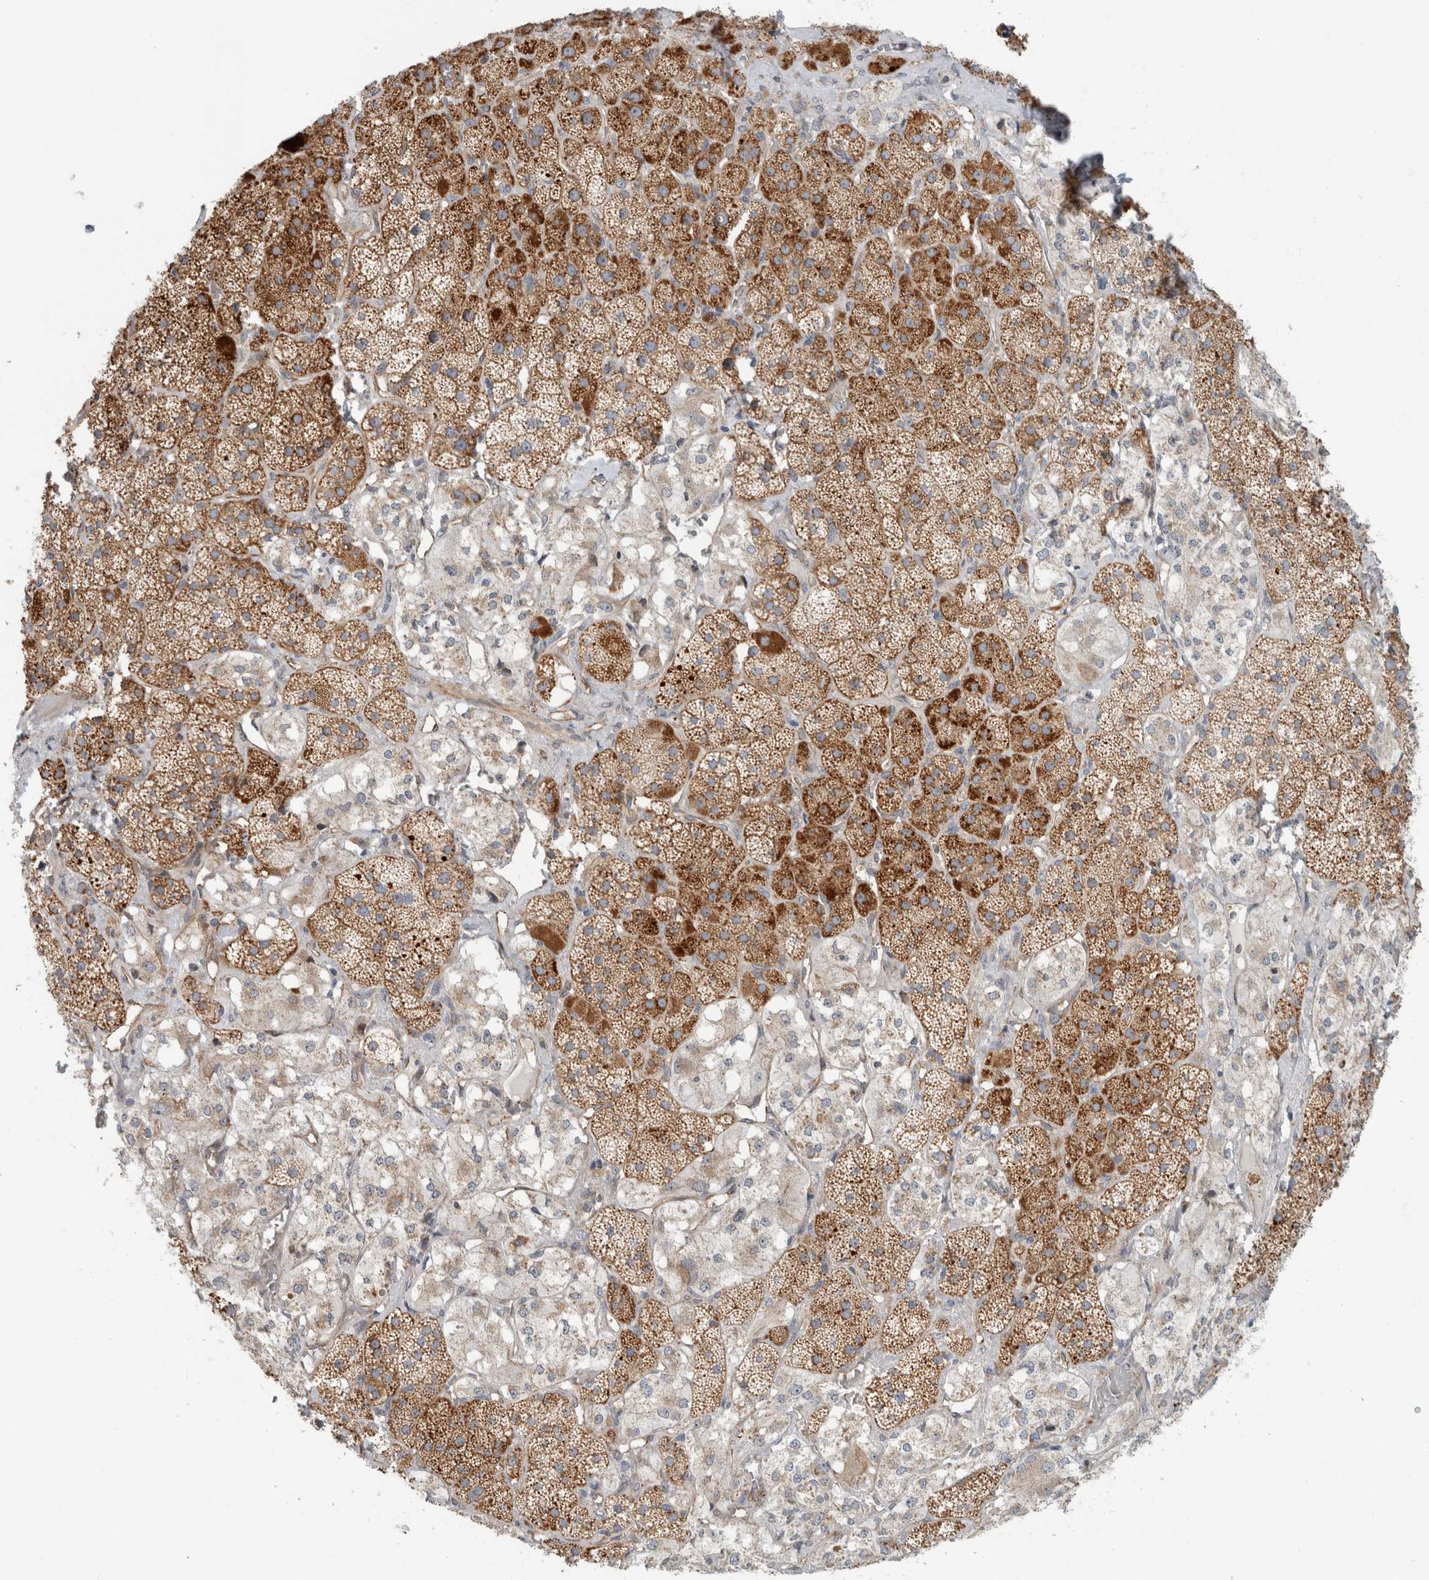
{"staining": {"intensity": "strong", "quantity": ">75%", "location": "cytoplasmic/membranous"}, "tissue": "adrenal gland", "cell_type": "Glandular cells", "image_type": "normal", "snomed": [{"axis": "morphology", "description": "Normal tissue, NOS"}, {"axis": "topography", "description": "Adrenal gland"}], "caption": "Adrenal gland stained with immunohistochemistry reveals strong cytoplasmic/membranous expression in approximately >75% of glandular cells. The protein of interest is stained brown, and the nuclei are stained in blue (DAB IHC with brightfield microscopy, high magnification).", "gene": "KPNA5", "patient": {"sex": "male", "age": 57}}